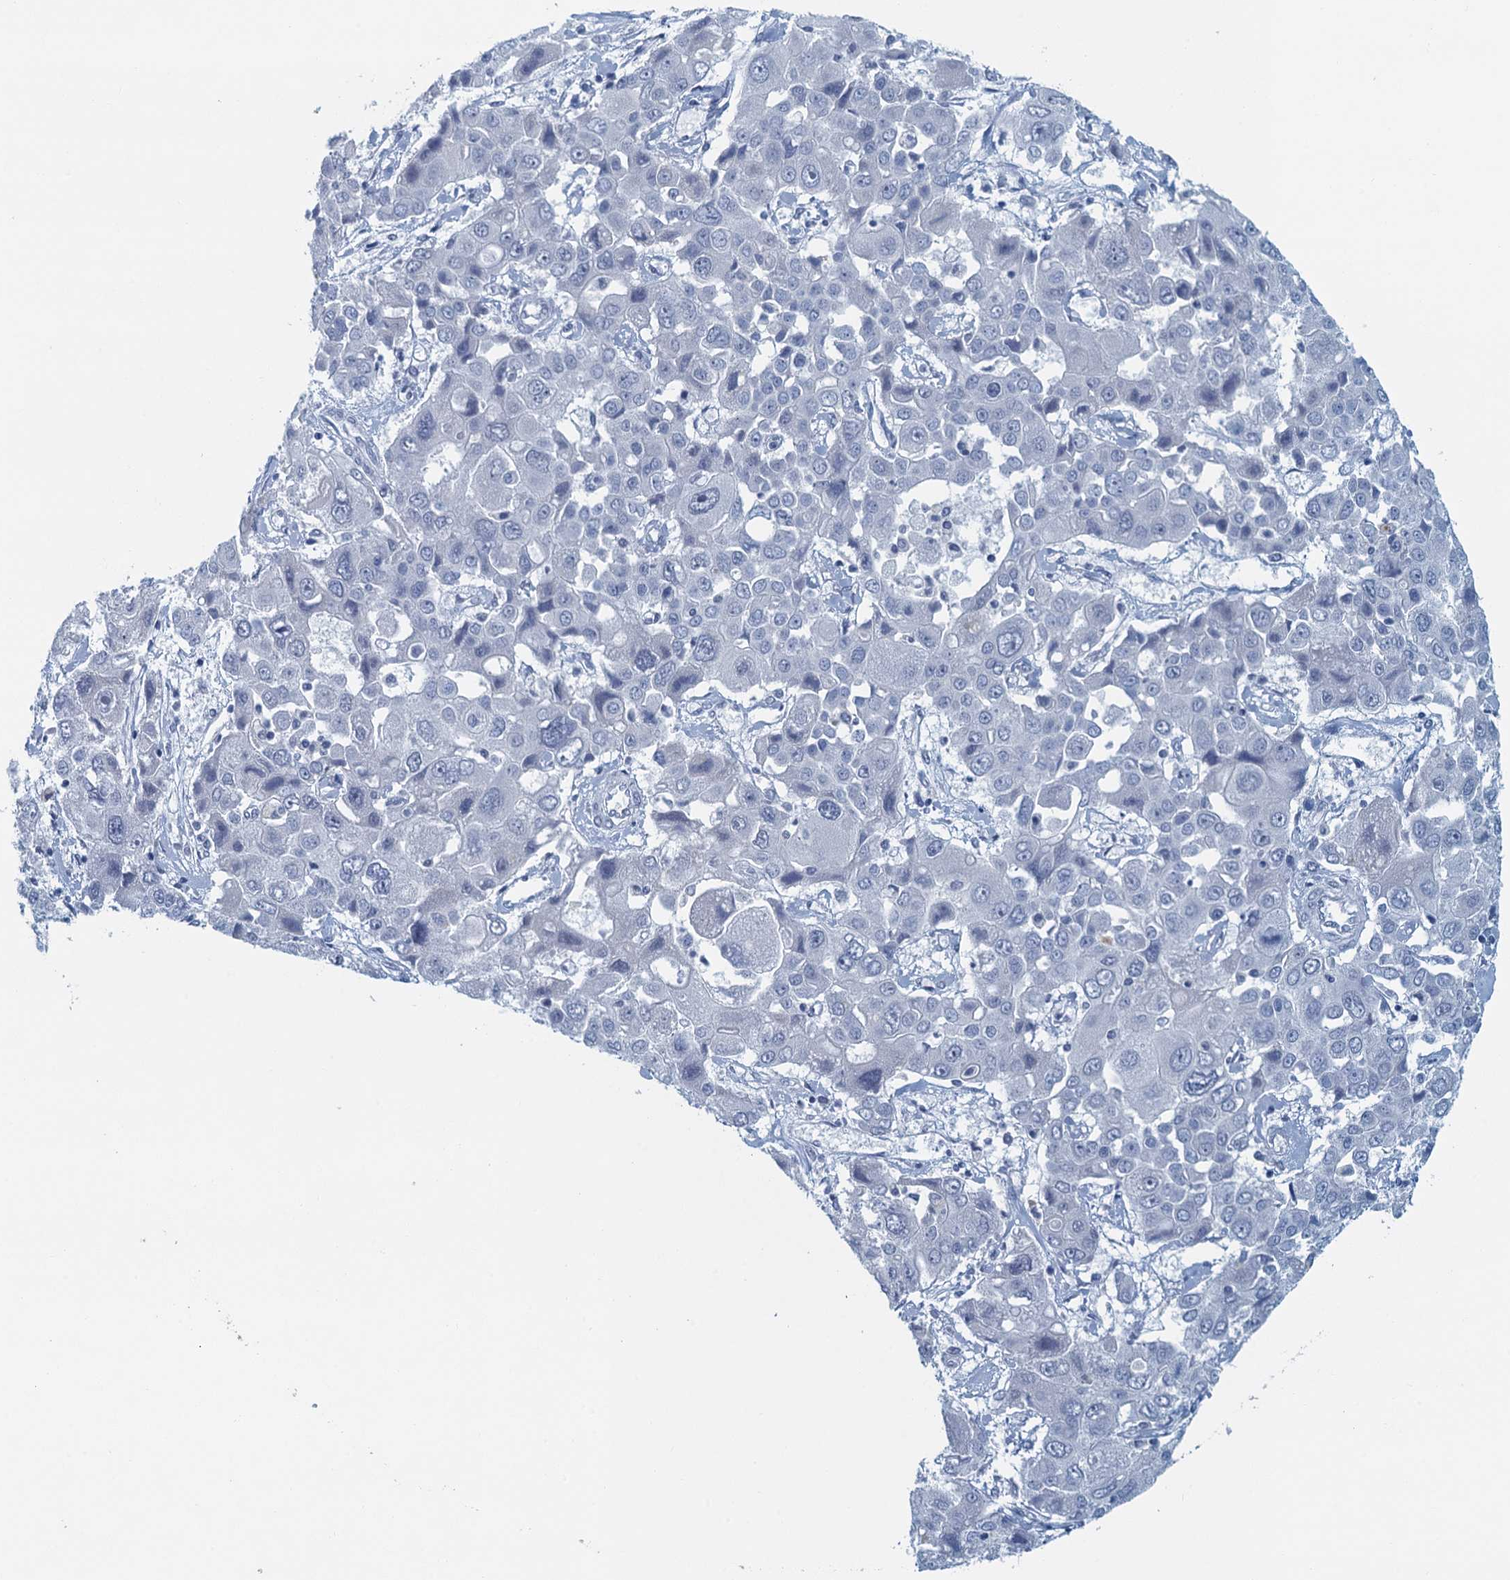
{"staining": {"intensity": "negative", "quantity": "none", "location": "none"}, "tissue": "liver cancer", "cell_type": "Tumor cells", "image_type": "cancer", "snomed": [{"axis": "morphology", "description": "Cholangiocarcinoma"}, {"axis": "topography", "description": "Liver"}], "caption": "The photomicrograph reveals no significant staining in tumor cells of cholangiocarcinoma (liver).", "gene": "ENSG00000131152", "patient": {"sex": "male", "age": 67}}